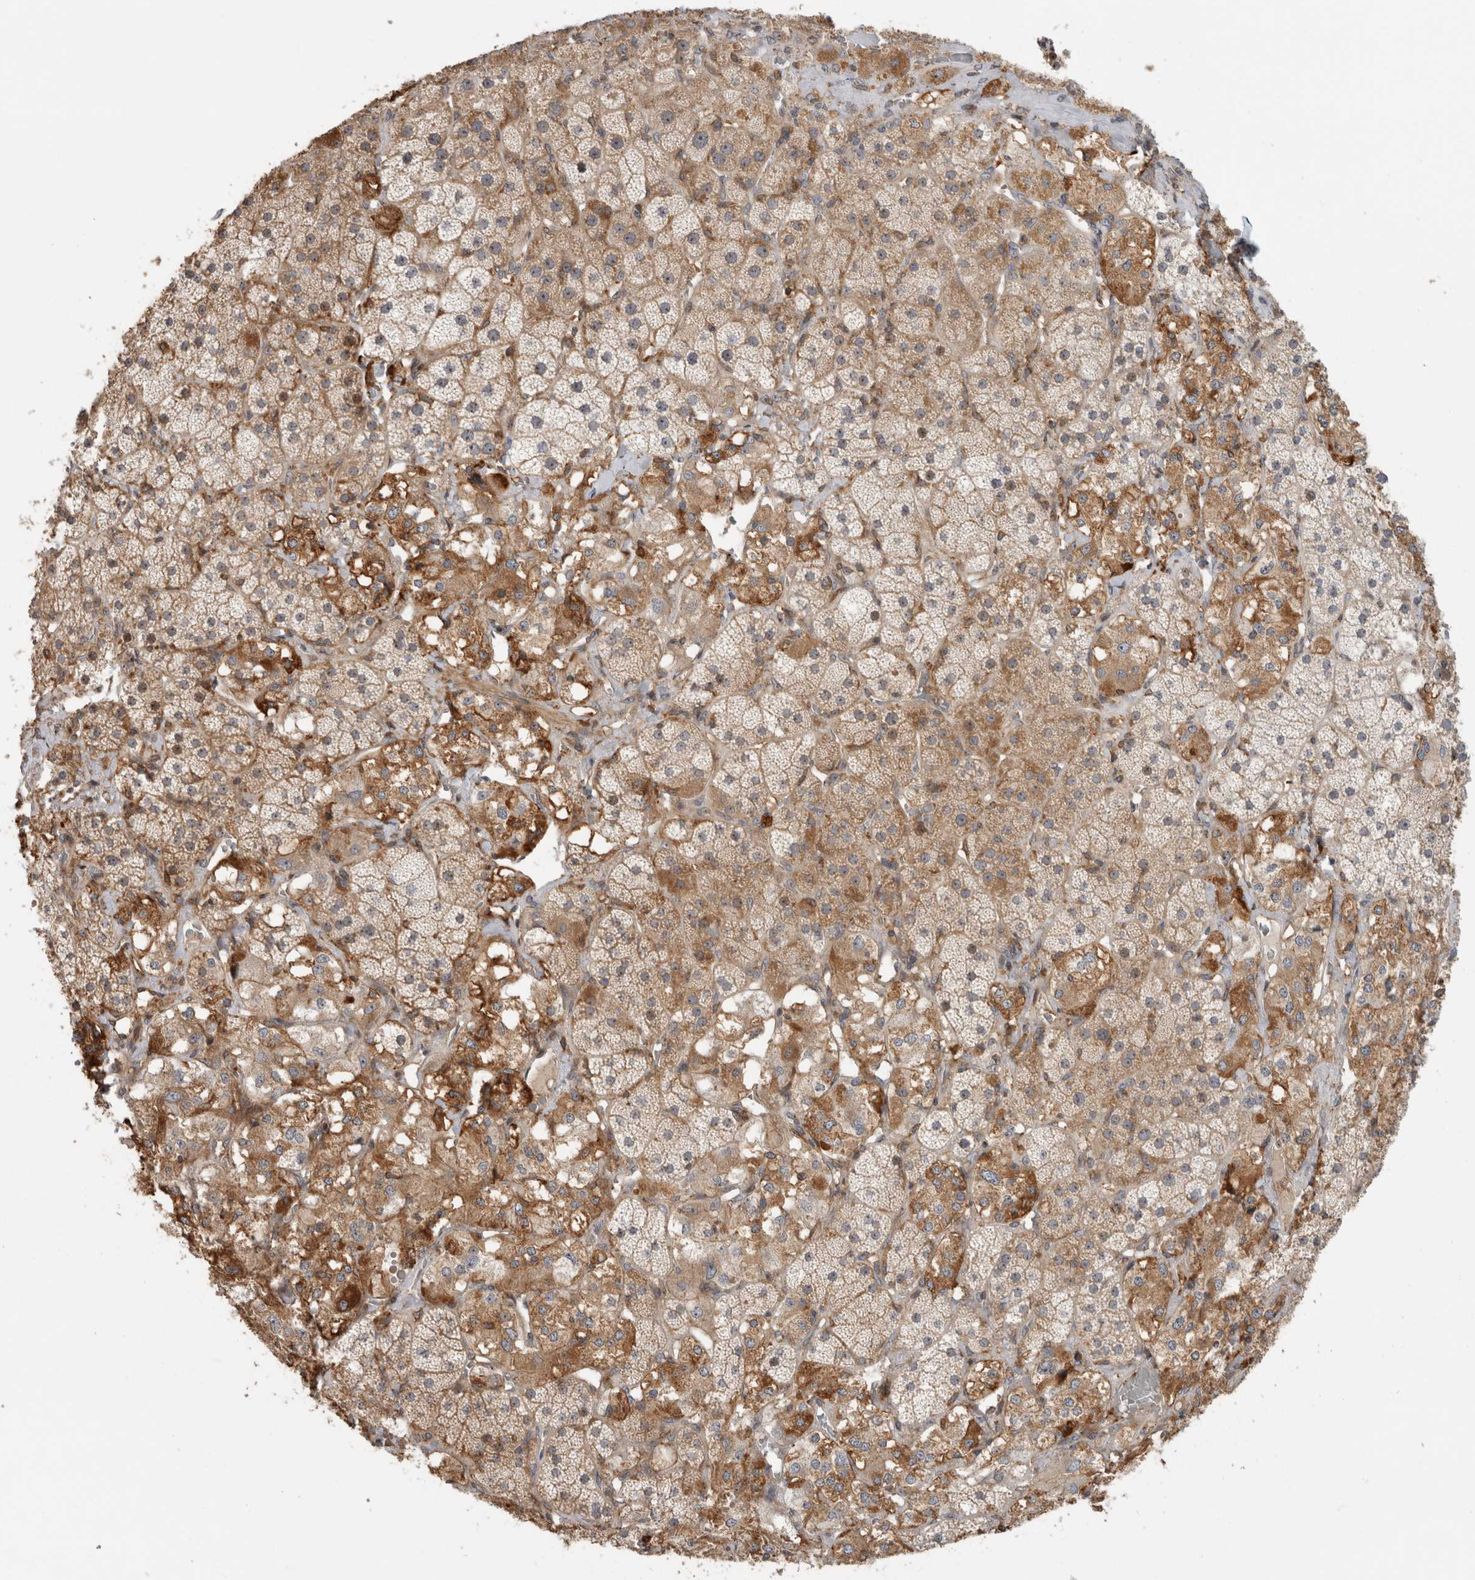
{"staining": {"intensity": "moderate", "quantity": ">75%", "location": "cytoplasmic/membranous,nuclear"}, "tissue": "adrenal gland", "cell_type": "Glandular cells", "image_type": "normal", "snomed": [{"axis": "morphology", "description": "Normal tissue, NOS"}, {"axis": "topography", "description": "Adrenal gland"}], "caption": "Protein expression analysis of unremarkable human adrenal gland reveals moderate cytoplasmic/membranous,nuclear expression in approximately >75% of glandular cells. The staining is performed using DAB (3,3'-diaminobenzidine) brown chromogen to label protein expression. The nuclei are counter-stained blue using hematoxylin.", "gene": "WASF2", "patient": {"sex": "male", "age": 57}}